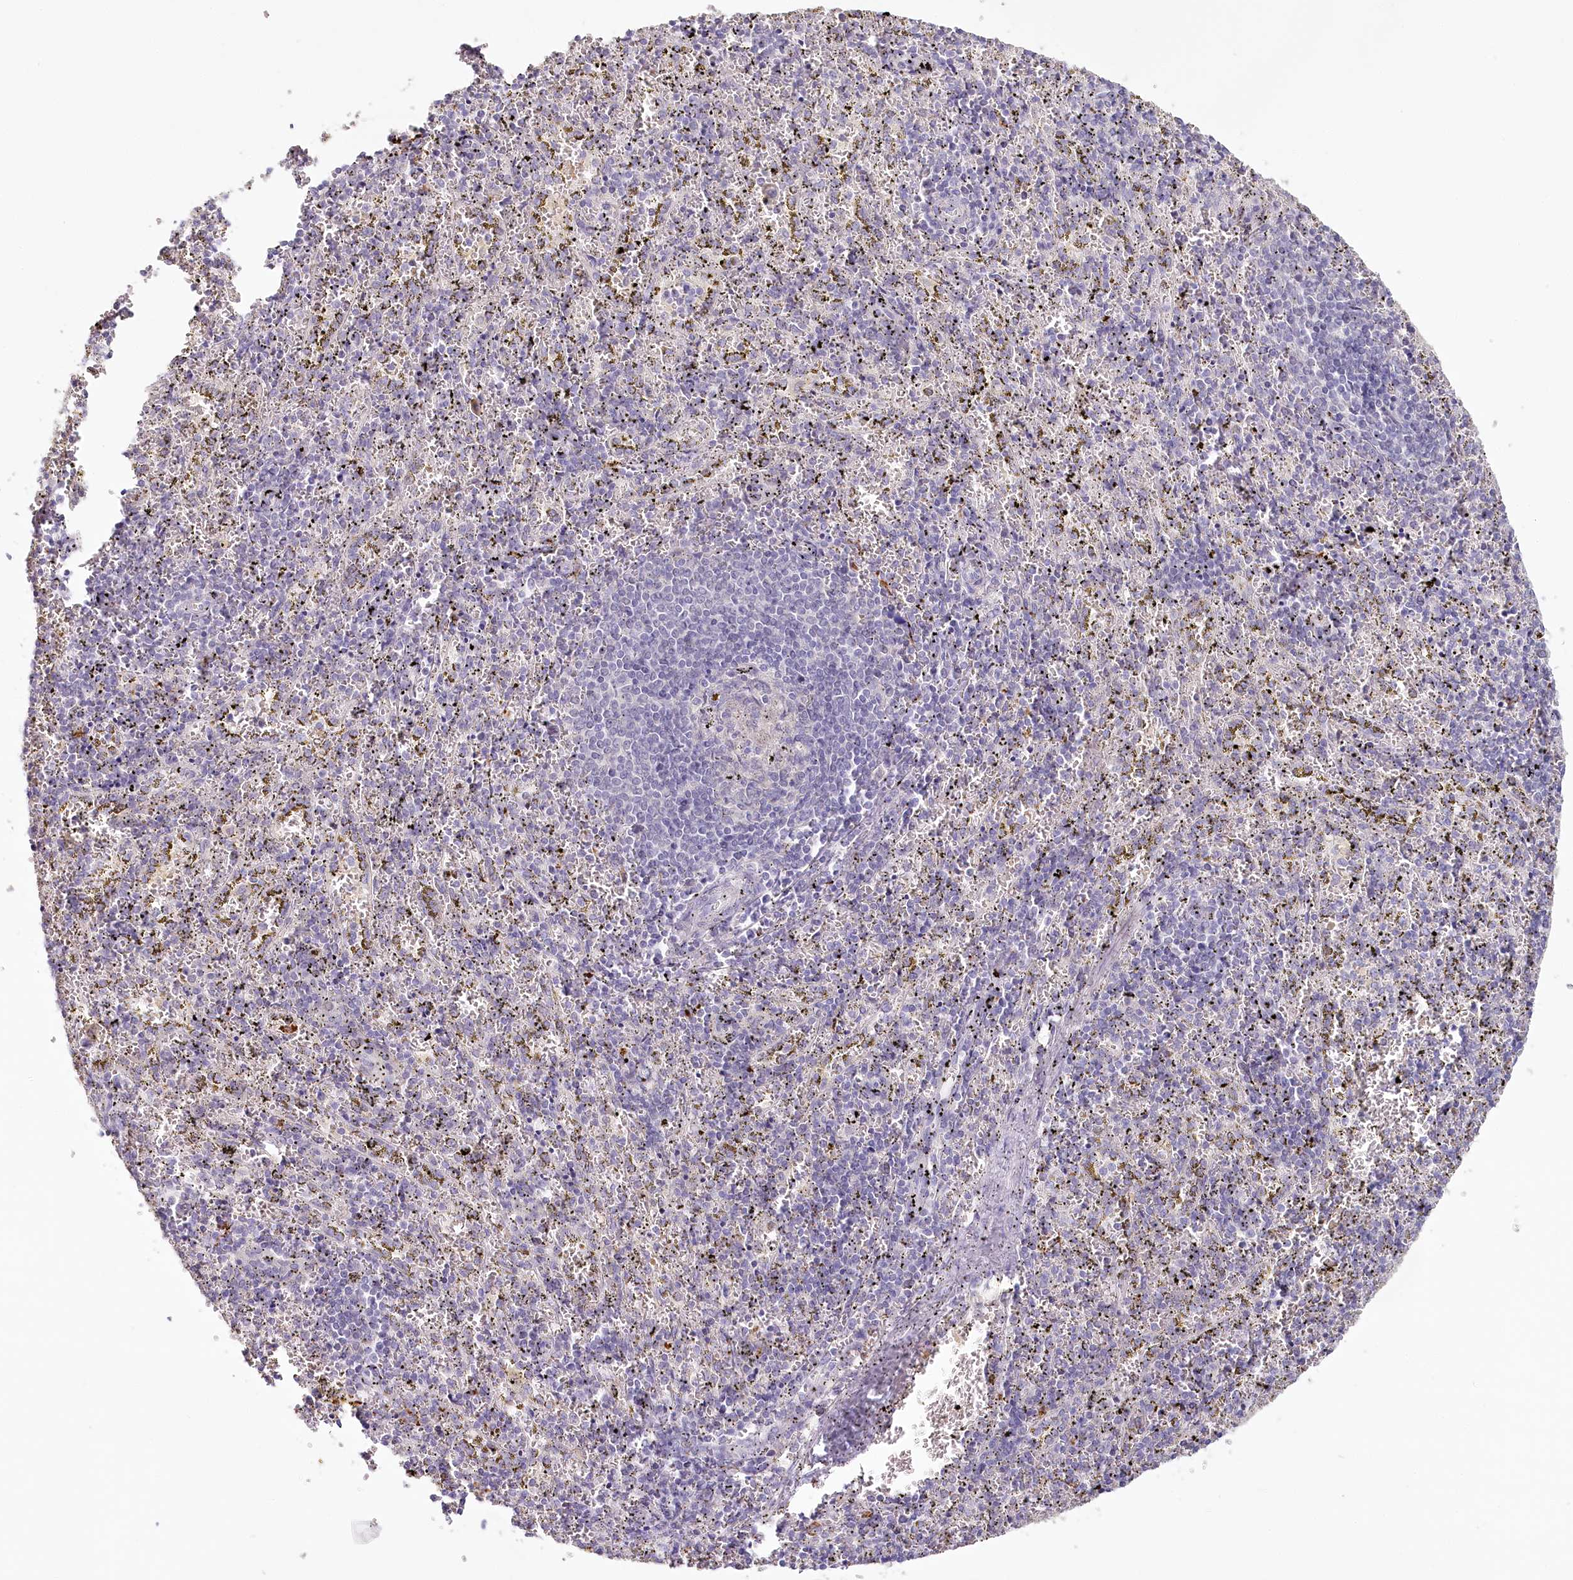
{"staining": {"intensity": "negative", "quantity": "none", "location": "none"}, "tissue": "spleen", "cell_type": "Cells in red pulp", "image_type": "normal", "snomed": [{"axis": "morphology", "description": "Normal tissue, NOS"}, {"axis": "topography", "description": "Spleen"}], "caption": "IHC of normal human spleen exhibits no expression in cells in red pulp.", "gene": "USP11", "patient": {"sex": "male", "age": 11}}